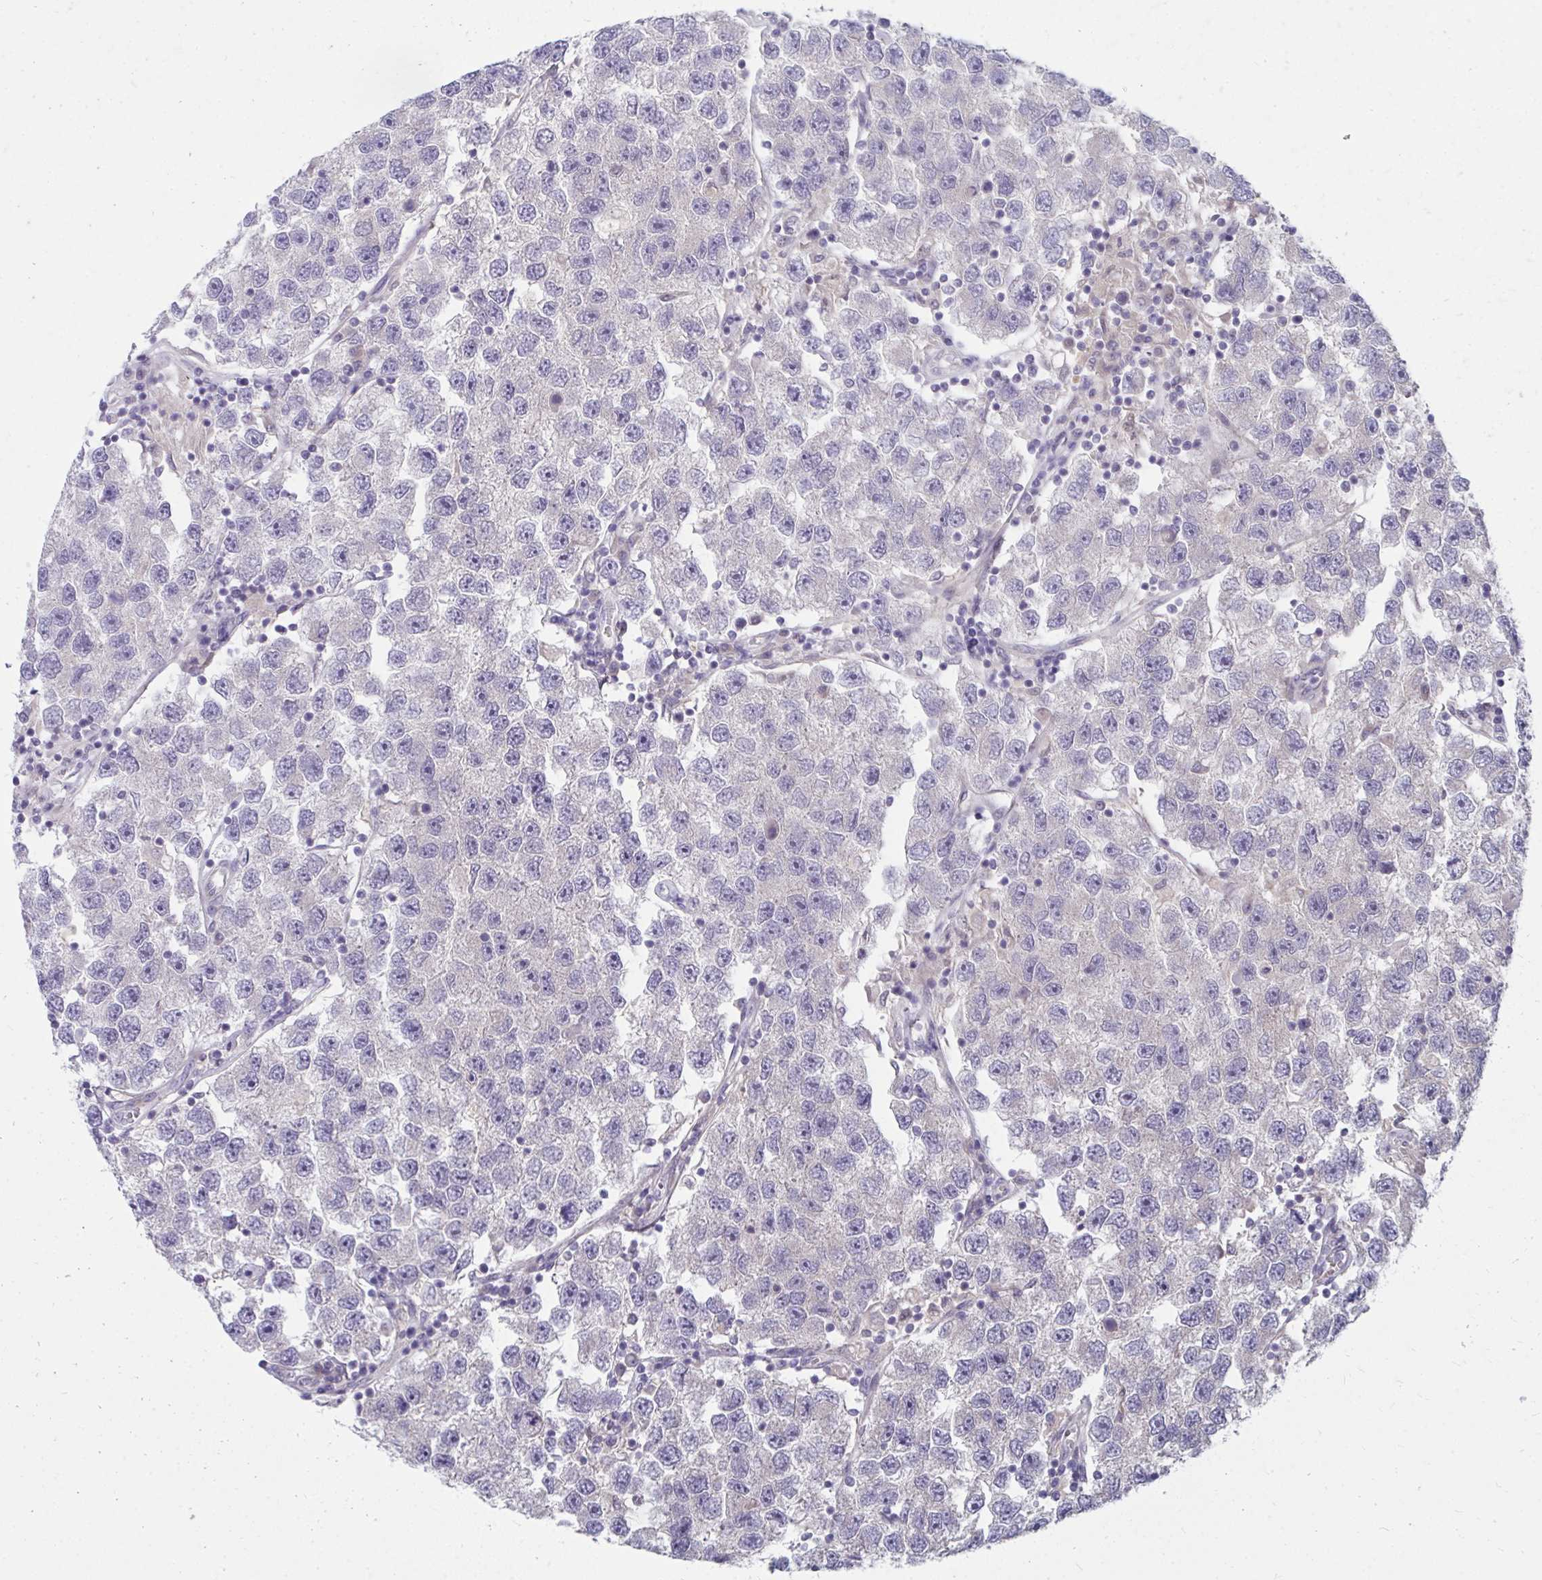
{"staining": {"intensity": "negative", "quantity": "none", "location": "none"}, "tissue": "testis cancer", "cell_type": "Tumor cells", "image_type": "cancer", "snomed": [{"axis": "morphology", "description": "Seminoma, NOS"}, {"axis": "topography", "description": "Testis"}], "caption": "Photomicrograph shows no protein positivity in tumor cells of testis cancer tissue.", "gene": "MROH8", "patient": {"sex": "male", "age": 26}}